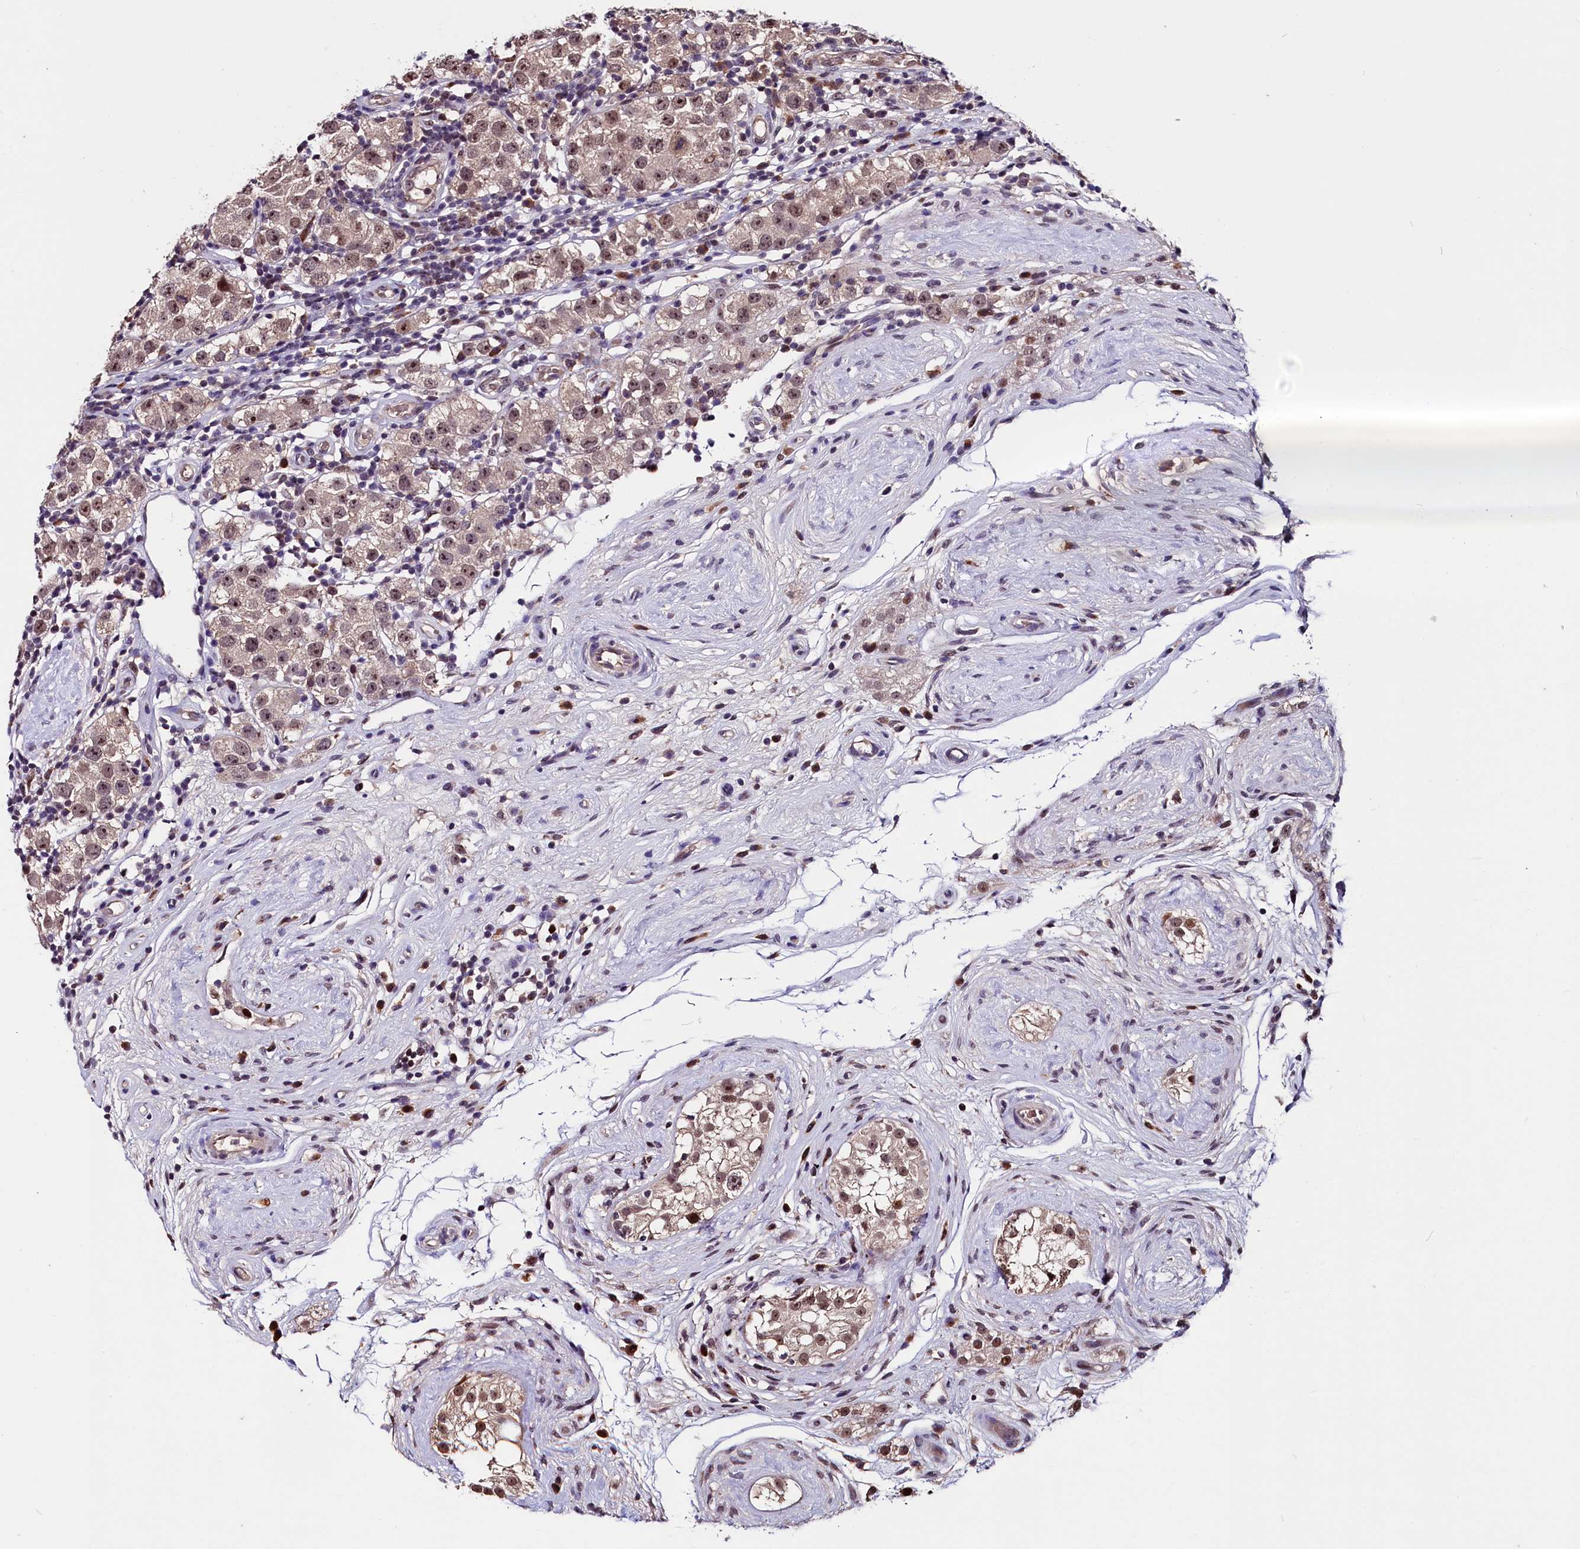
{"staining": {"intensity": "moderate", "quantity": ">75%", "location": "nuclear"}, "tissue": "testis cancer", "cell_type": "Tumor cells", "image_type": "cancer", "snomed": [{"axis": "morphology", "description": "Seminoma, NOS"}, {"axis": "topography", "description": "Testis"}], "caption": "Seminoma (testis) stained with DAB (3,3'-diaminobenzidine) immunohistochemistry (IHC) demonstrates medium levels of moderate nuclear positivity in approximately >75% of tumor cells.", "gene": "RNMT", "patient": {"sex": "male", "age": 34}}